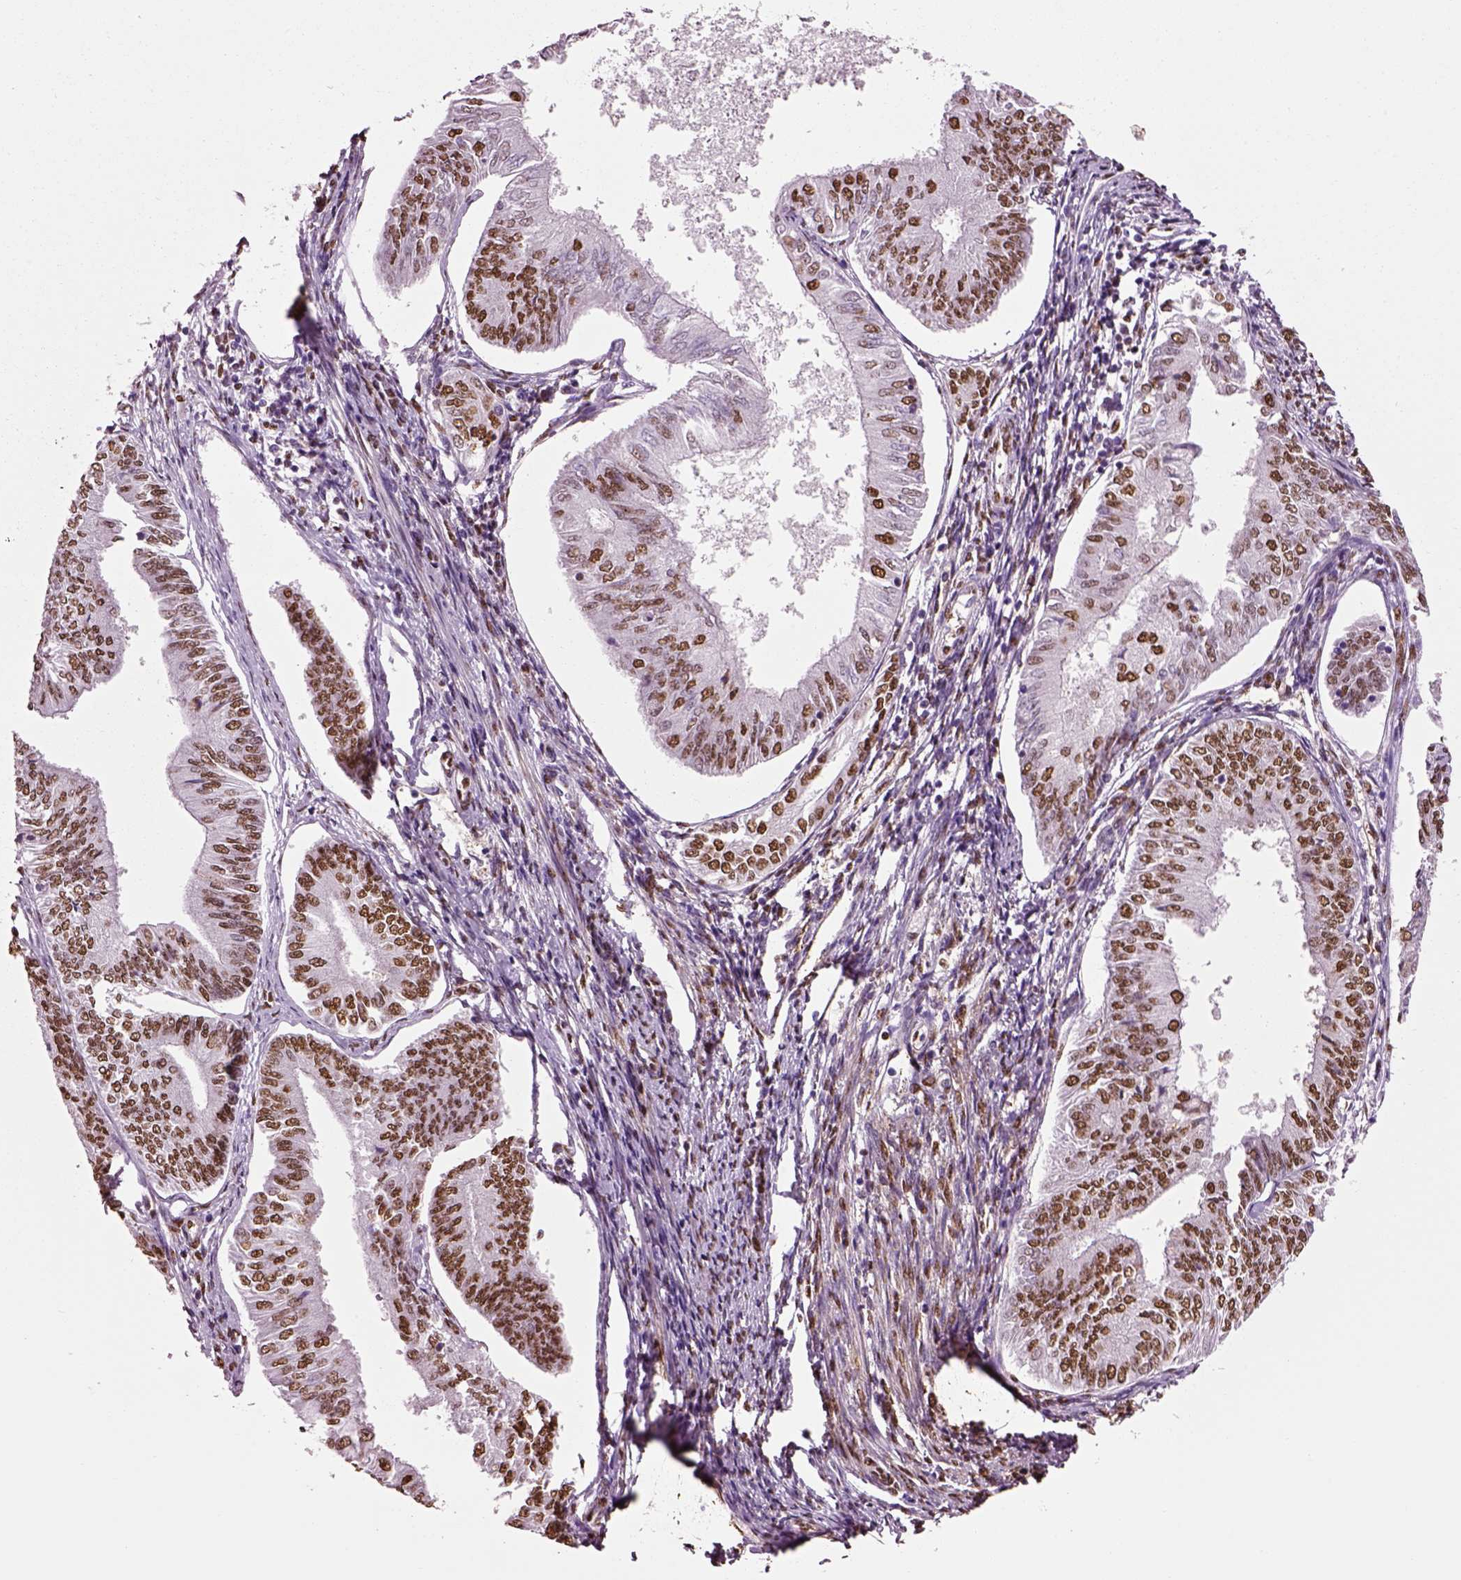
{"staining": {"intensity": "moderate", "quantity": ">75%", "location": "nuclear"}, "tissue": "endometrial cancer", "cell_type": "Tumor cells", "image_type": "cancer", "snomed": [{"axis": "morphology", "description": "Adenocarcinoma, NOS"}, {"axis": "topography", "description": "Endometrium"}], "caption": "Protein analysis of endometrial cancer (adenocarcinoma) tissue exhibits moderate nuclear staining in about >75% of tumor cells.", "gene": "DDX3X", "patient": {"sex": "female", "age": 58}}